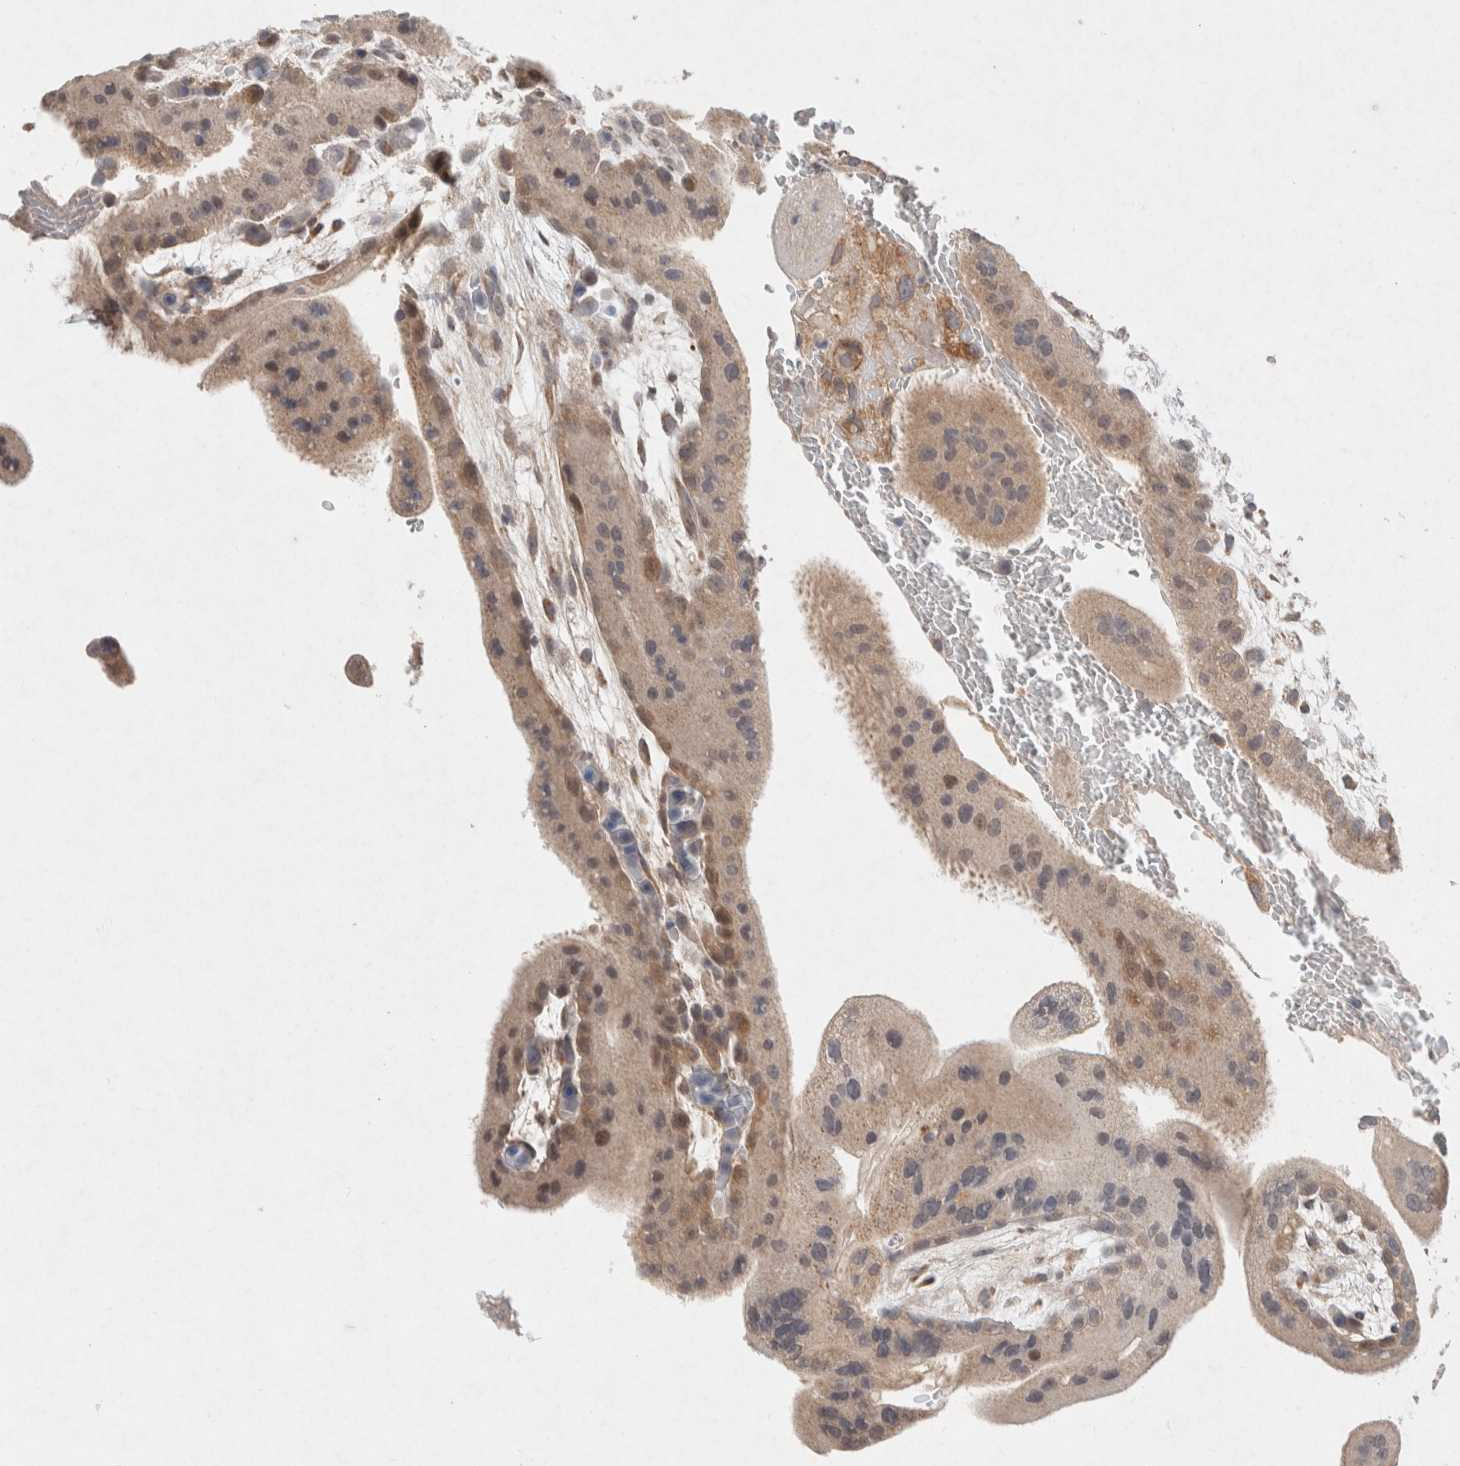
{"staining": {"intensity": "moderate", "quantity": ">75%", "location": "cytoplasmic/membranous"}, "tissue": "placenta", "cell_type": "Decidual cells", "image_type": "normal", "snomed": [{"axis": "morphology", "description": "Normal tissue, NOS"}, {"axis": "topography", "description": "Placenta"}], "caption": "A medium amount of moderate cytoplasmic/membranous staining is appreciated in about >75% of decidual cells in unremarkable placenta.", "gene": "CMTM4", "patient": {"sex": "female", "age": 35}}